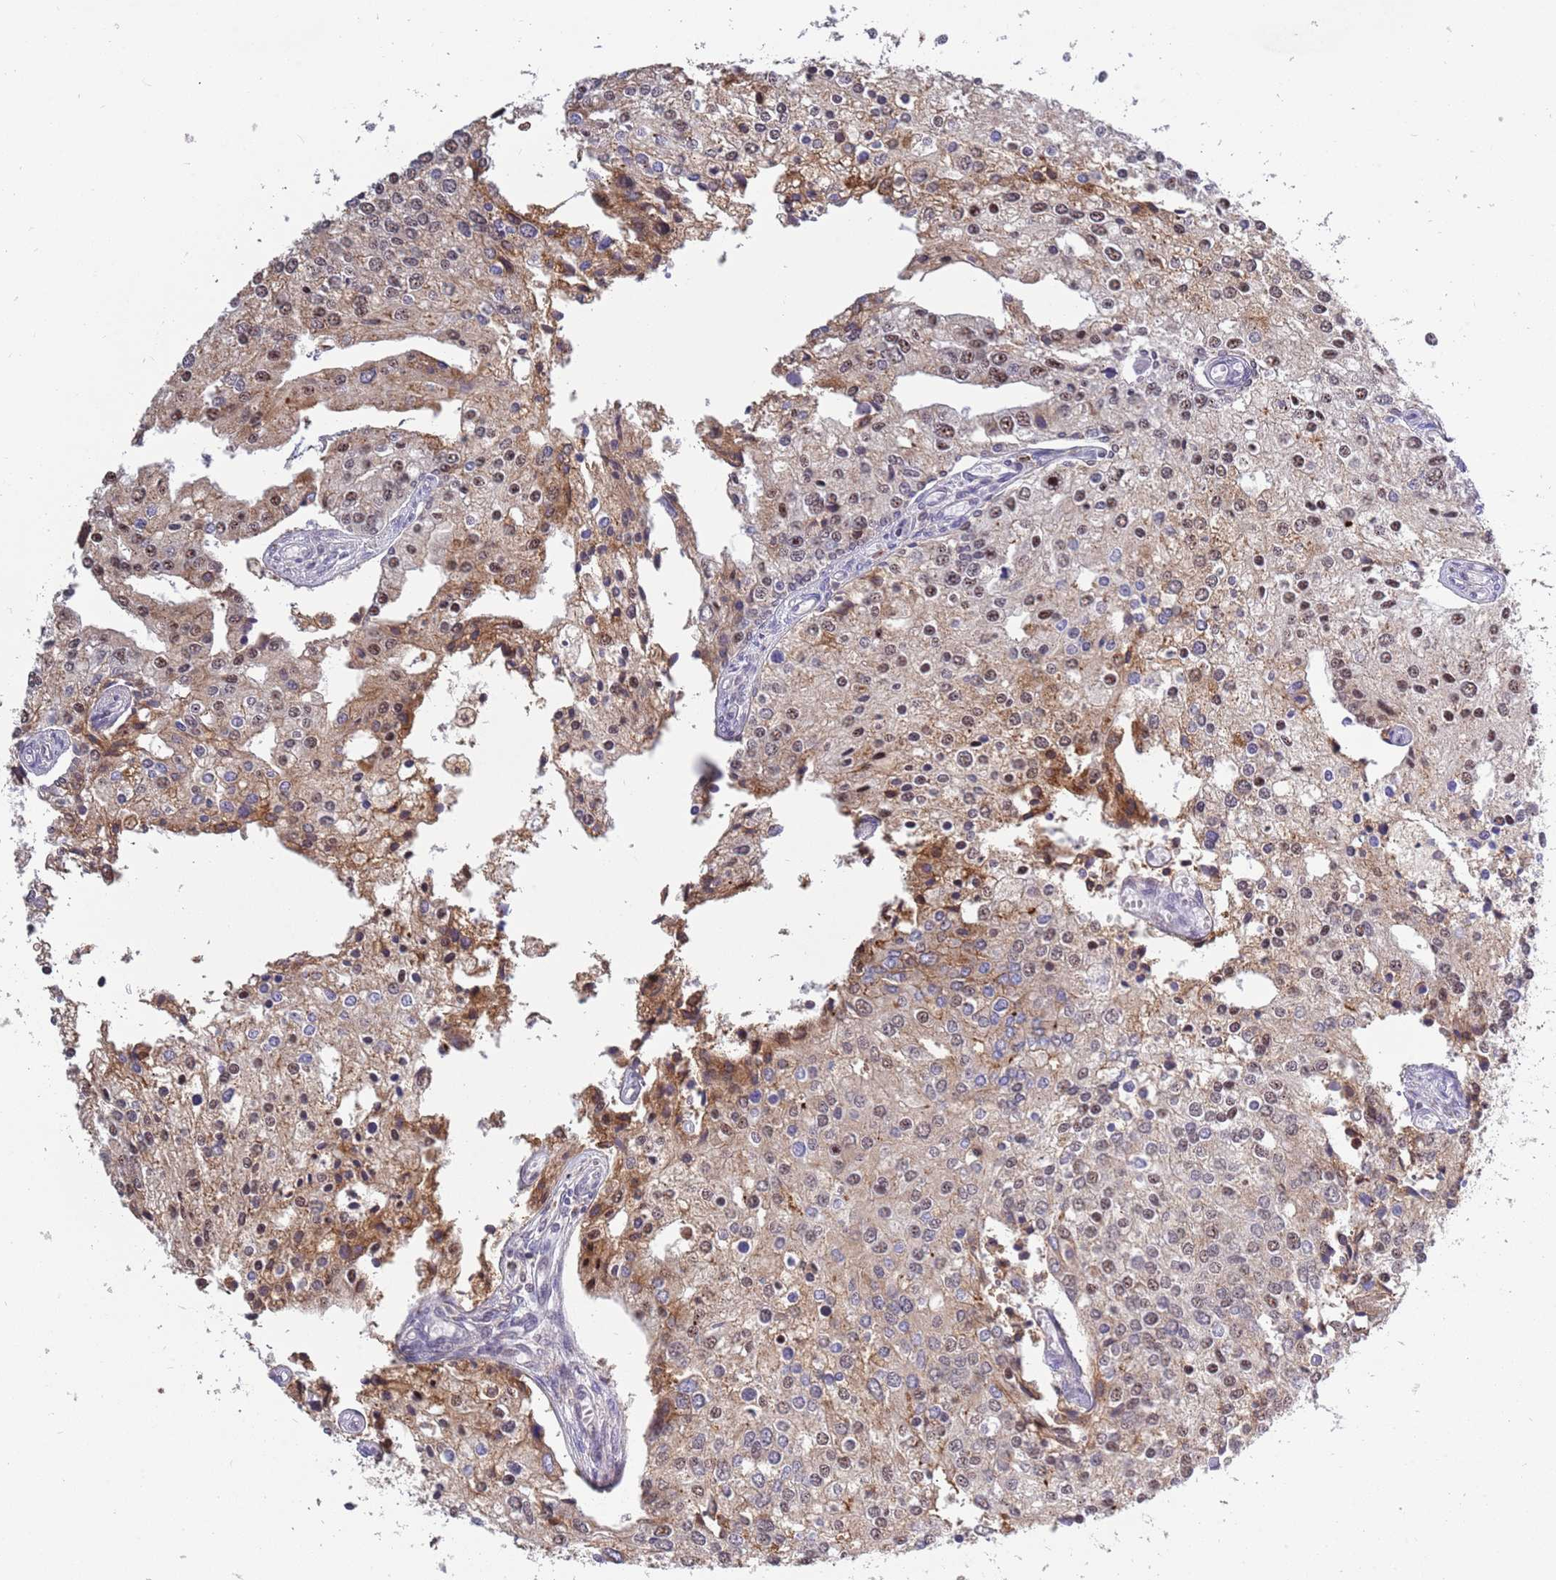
{"staining": {"intensity": "moderate", "quantity": "25%-75%", "location": "cytoplasmic/membranous,nuclear"}, "tissue": "prostate cancer", "cell_type": "Tumor cells", "image_type": "cancer", "snomed": [{"axis": "morphology", "description": "Adenocarcinoma, High grade"}, {"axis": "topography", "description": "Prostate"}], "caption": "Immunohistochemical staining of prostate cancer (high-grade adenocarcinoma) exhibits medium levels of moderate cytoplasmic/membranous and nuclear protein staining in about 25%-75% of tumor cells. (Brightfield microscopy of DAB IHC at high magnification).", "gene": "CCNJL", "patient": {"sex": "male", "age": 62}}